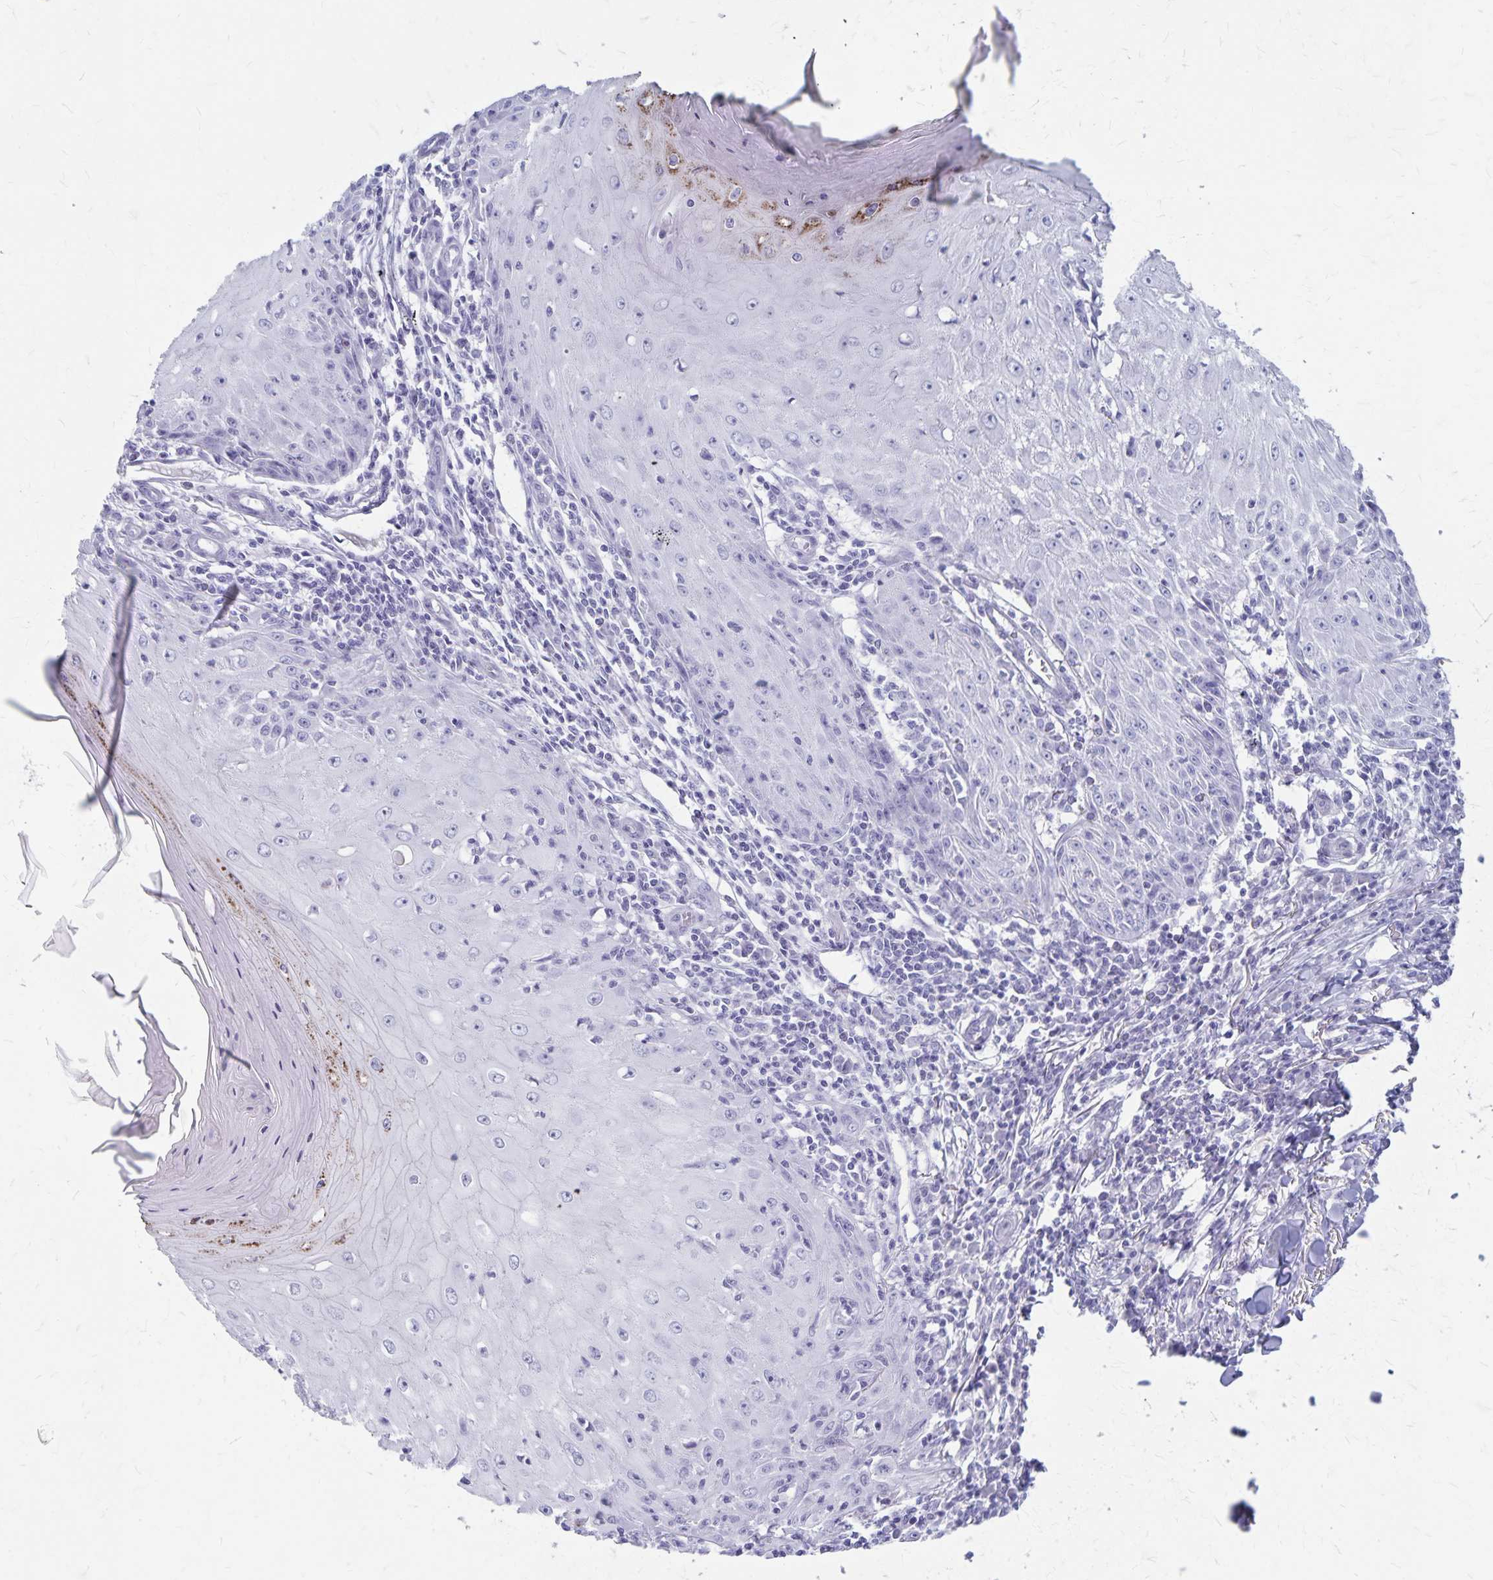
{"staining": {"intensity": "negative", "quantity": "none", "location": "none"}, "tissue": "skin cancer", "cell_type": "Tumor cells", "image_type": "cancer", "snomed": [{"axis": "morphology", "description": "Squamous cell carcinoma, NOS"}, {"axis": "topography", "description": "Skin"}], "caption": "Skin cancer (squamous cell carcinoma) was stained to show a protein in brown. There is no significant positivity in tumor cells.", "gene": "GPBAR1", "patient": {"sex": "female", "age": 73}}